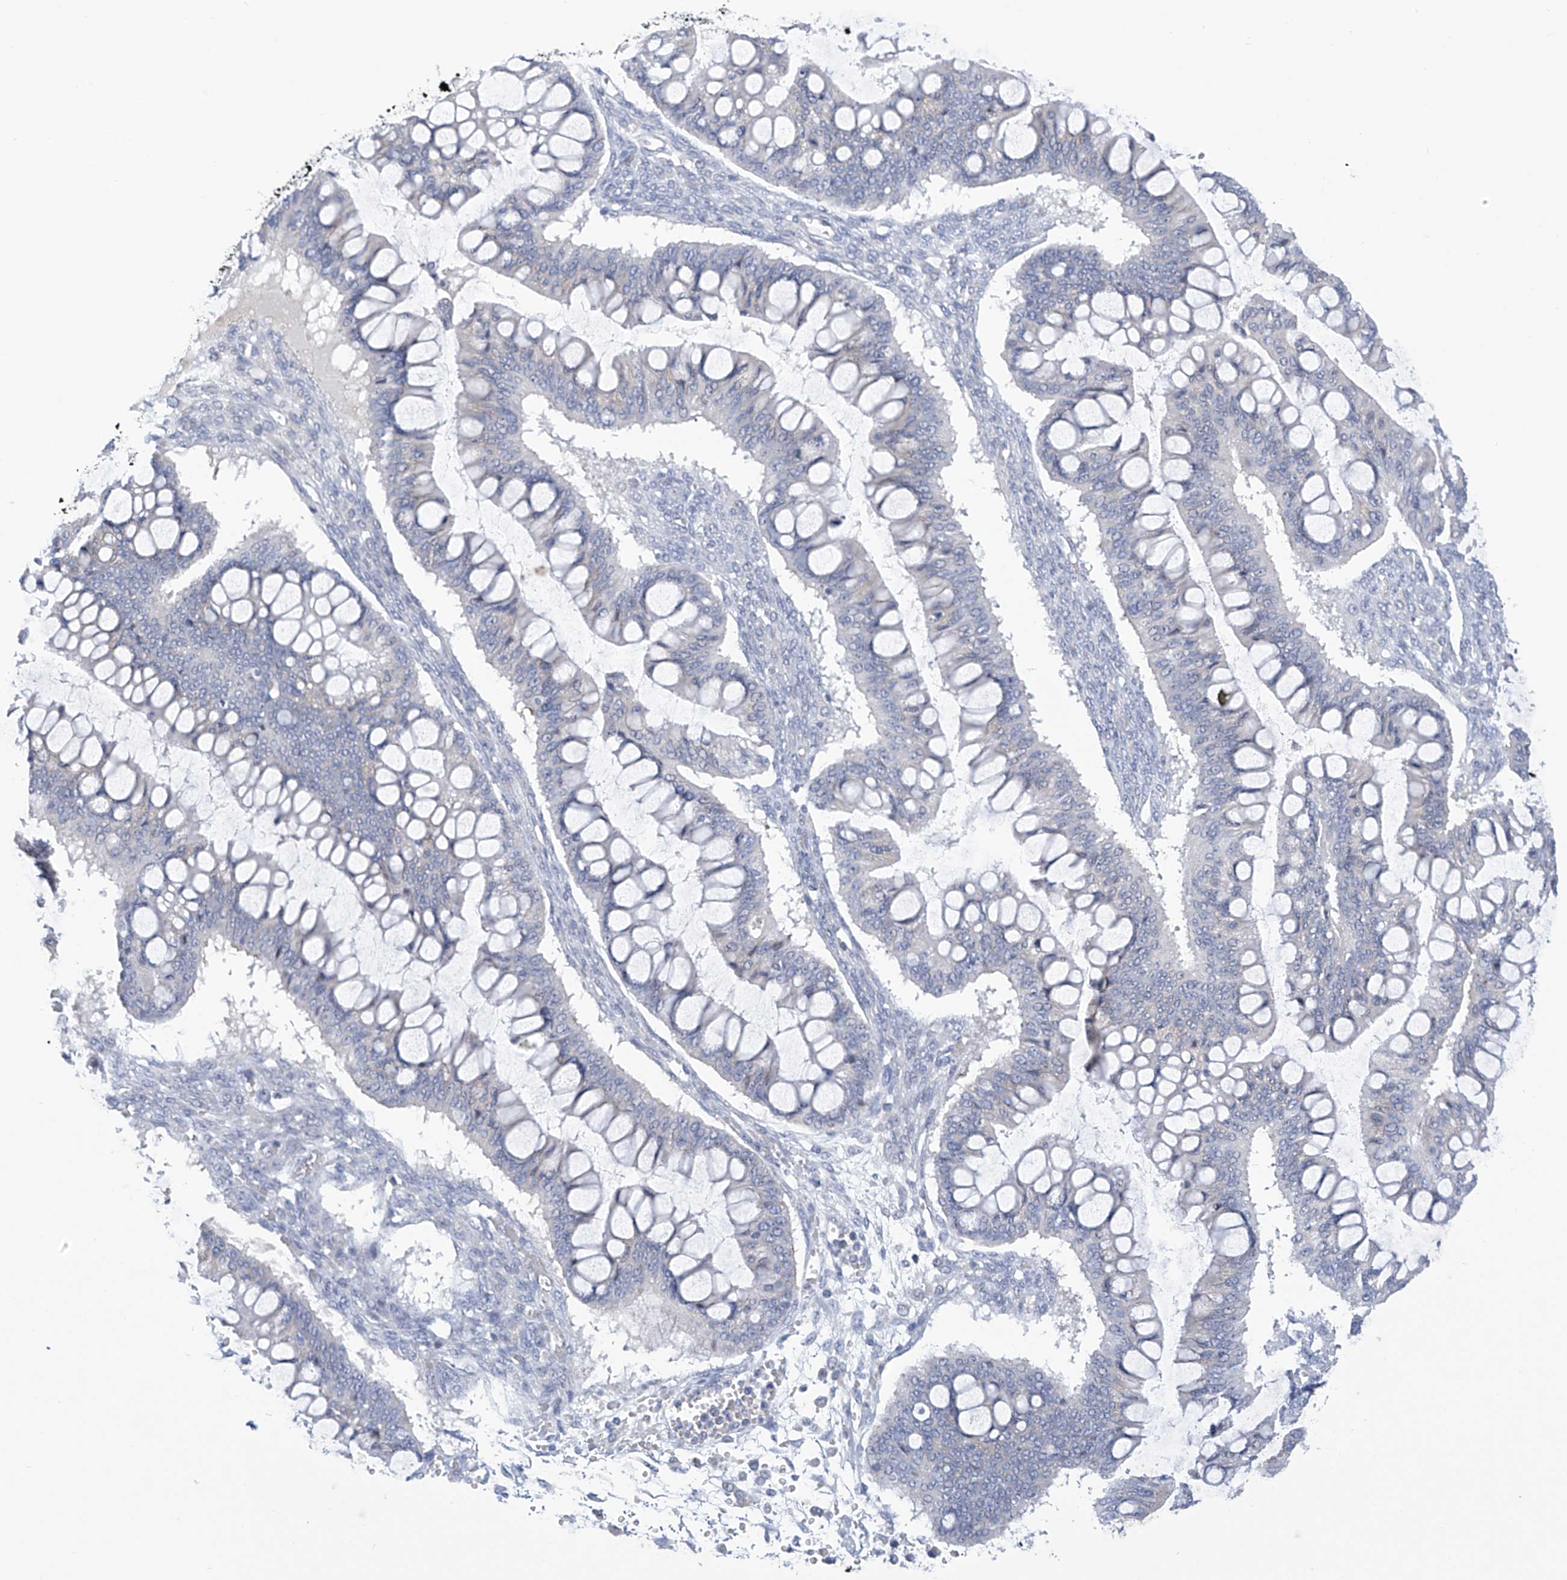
{"staining": {"intensity": "negative", "quantity": "none", "location": "none"}, "tissue": "ovarian cancer", "cell_type": "Tumor cells", "image_type": "cancer", "snomed": [{"axis": "morphology", "description": "Cystadenocarcinoma, mucinous, NOS"}, {"axis": "topography", "description": "Ovary"}], "caption": "Immunohistochemistry (IHC) image of neoplastic tissue: human ovarian cancer stained with DAB demonstrates no significant protein staining in tumor cells.", "gene": "SLCO4A1", "patient": {"sex": "female", "age": 73}}